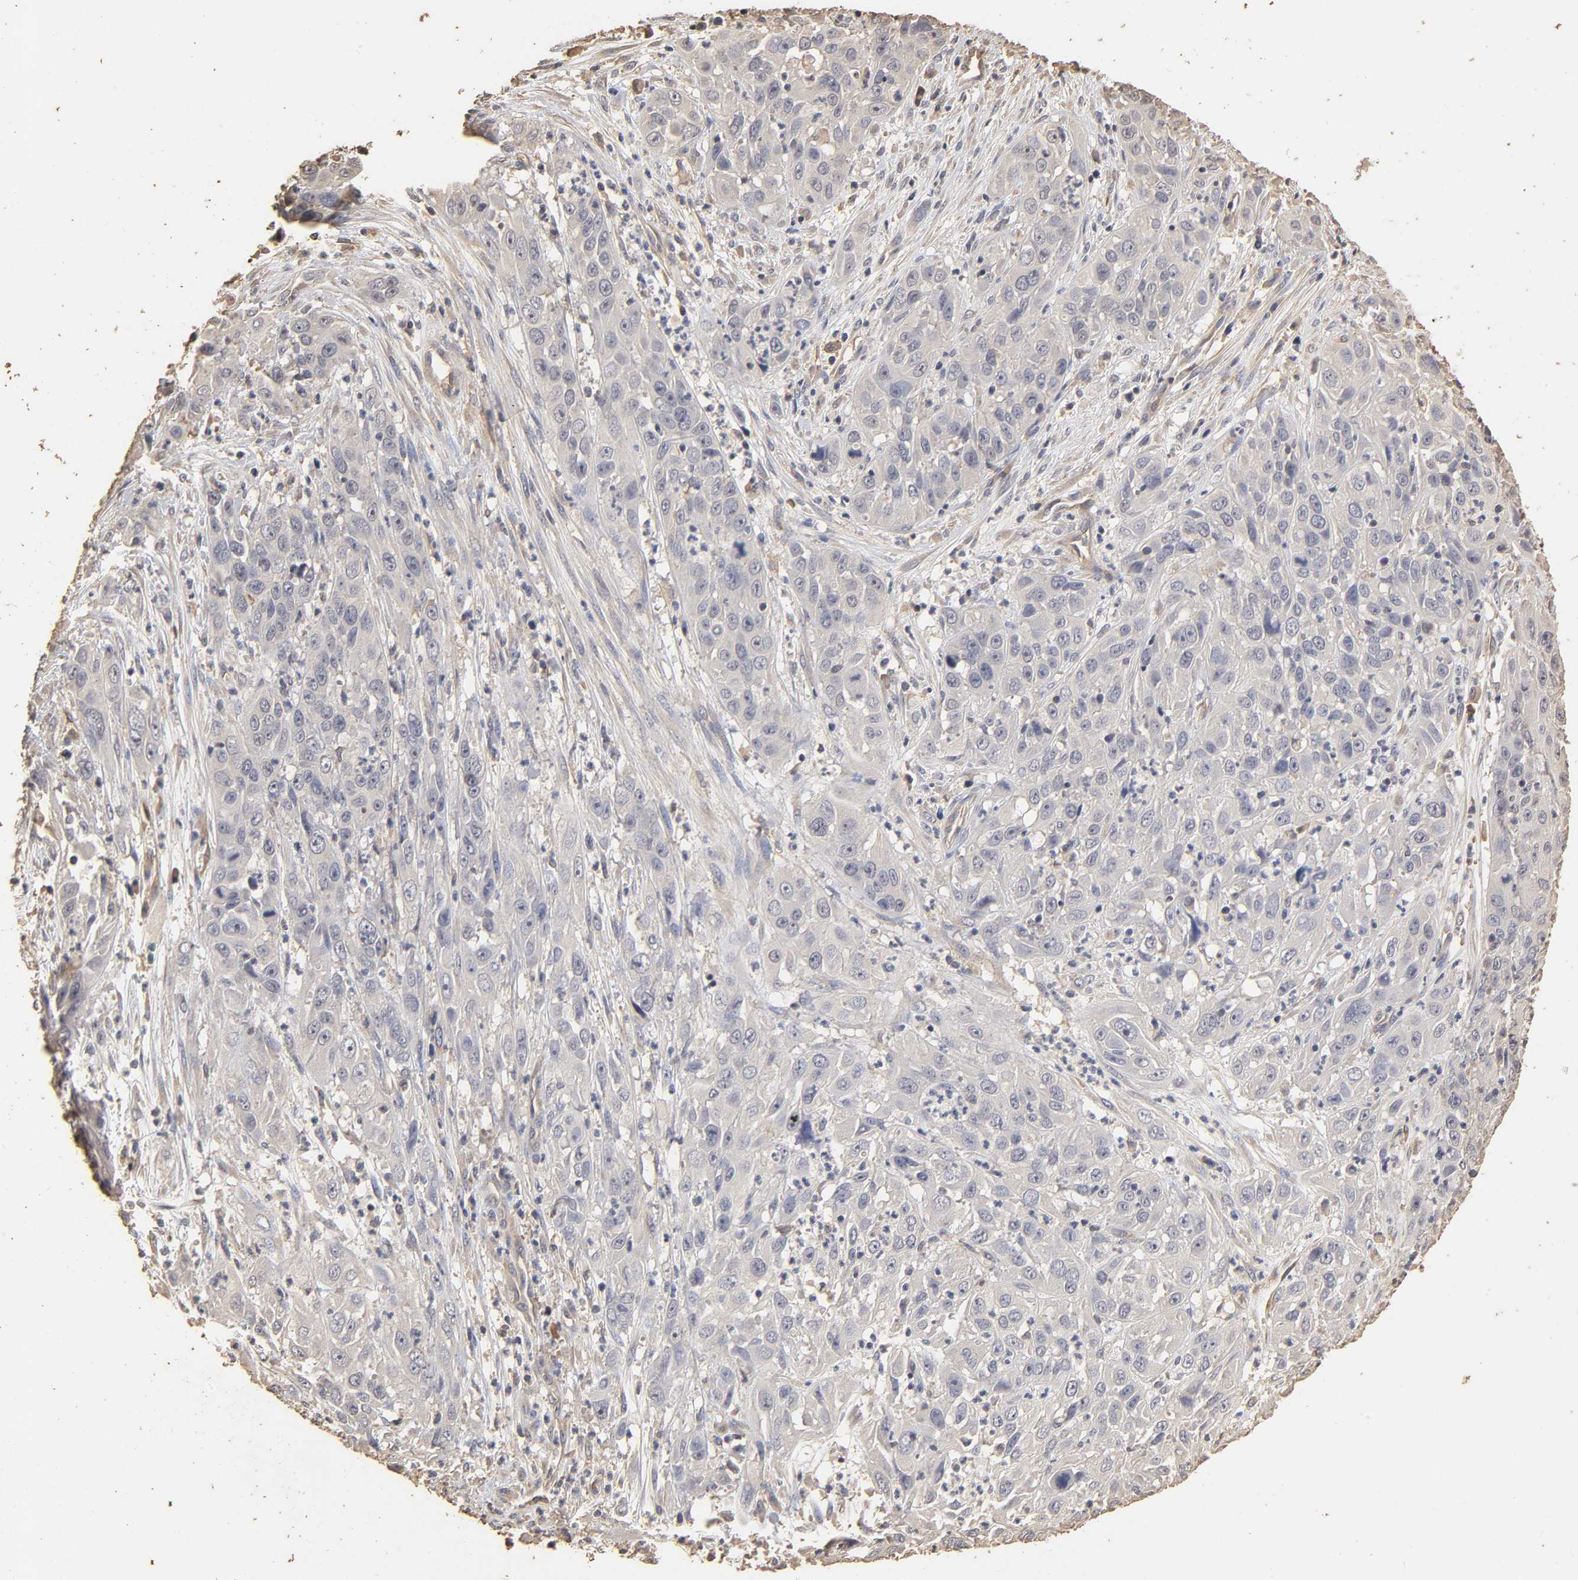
{"staining": {"intensity": "negative", "quantity": "none", "location": "none"}, "tissue": "cervical cancer", "cell_type": "Tumor cells", "image_type": "cancer", "snomed": [{"axis": "morphology", "description": "Squamous cell carcinoma, NOS"}, {"axis": "topography", "description": "Cervix"}], "caption": "Tumor cells are negative for brown protein staining in cervical cancer.", "gene": "VSIG4", "patient": {"sex": "female", "age": 32}}